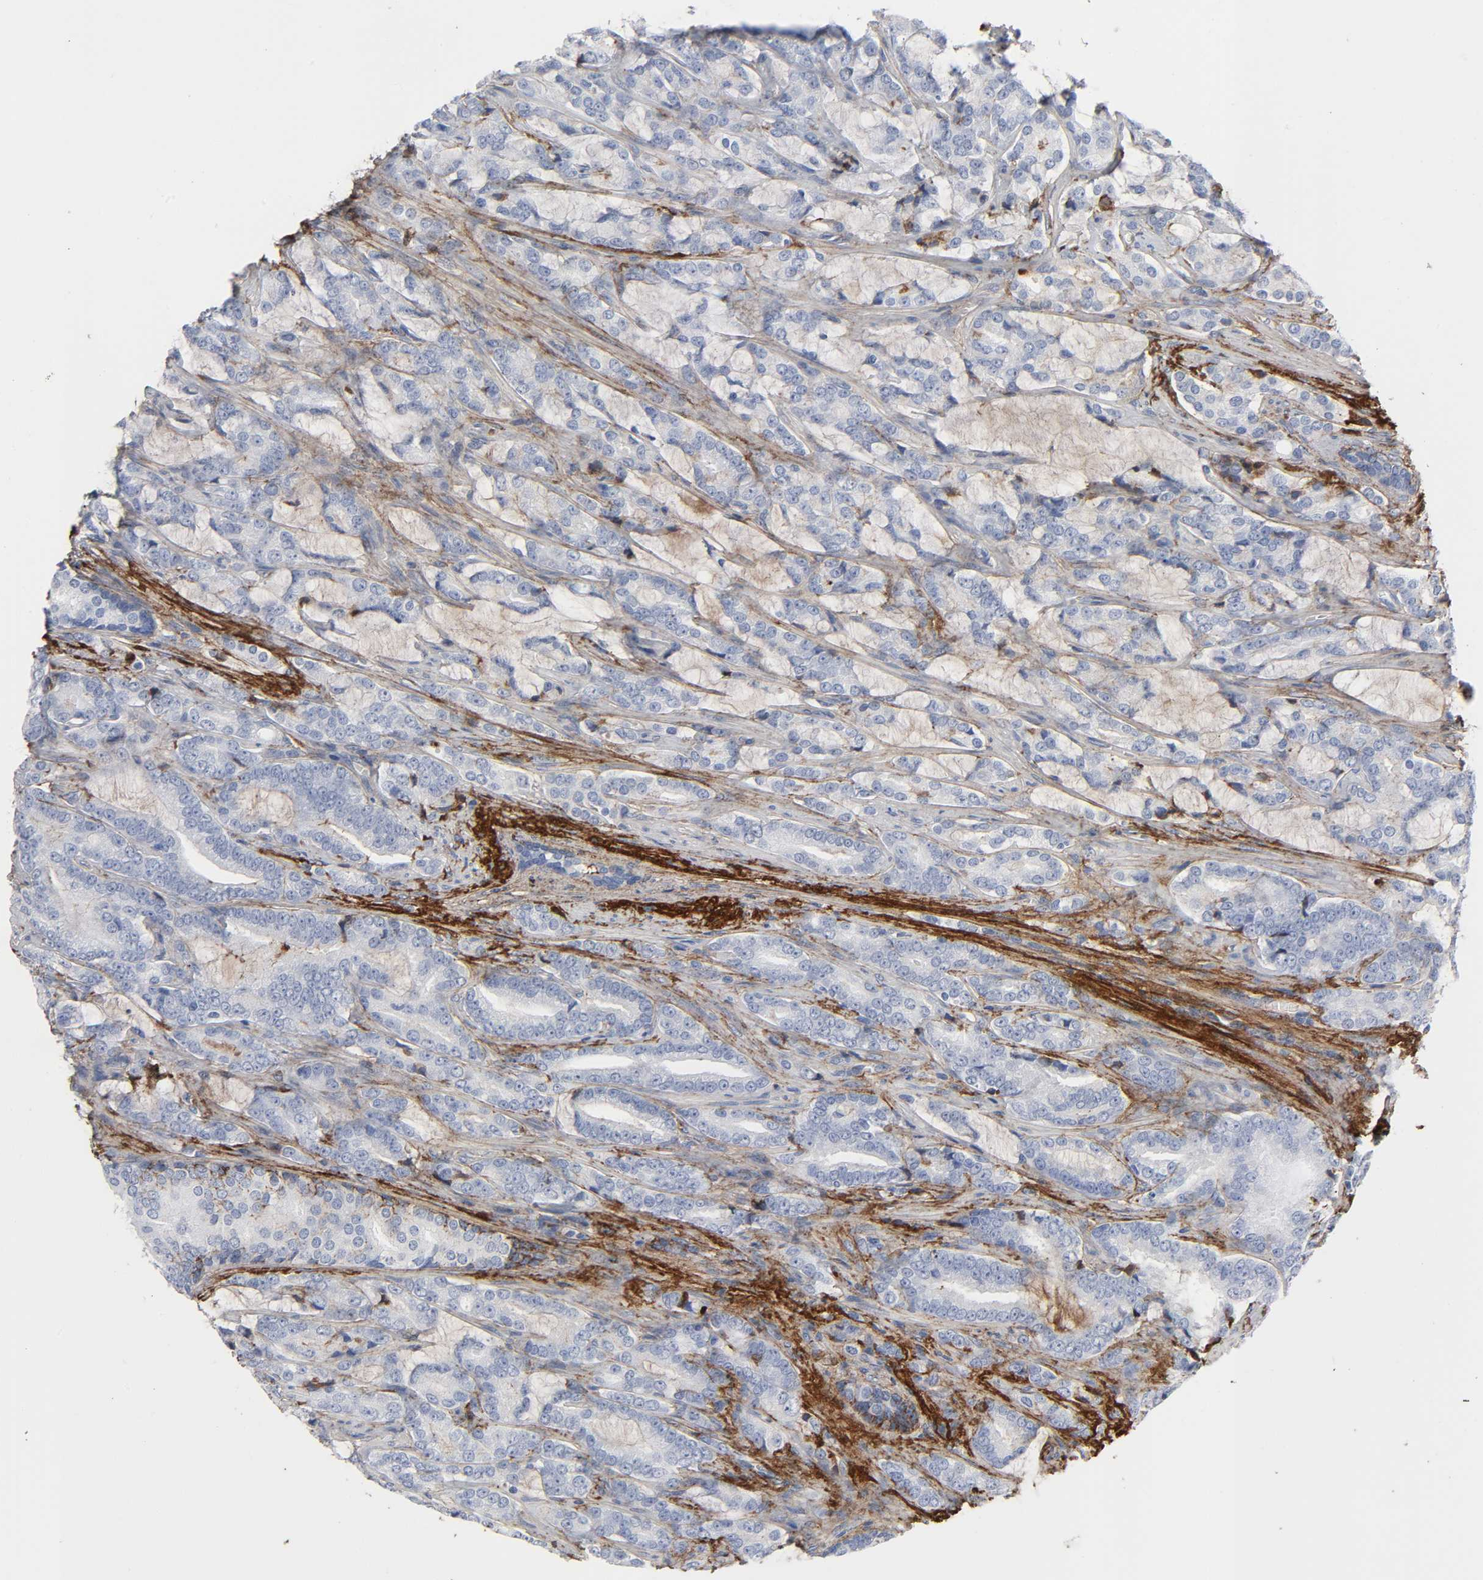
{"staining": {"intensity": "negative", "quantity": "none", "location": "none"}, "tissue": "prostate cancer", "cell_type": "Tumor cells", "image_type": "cancer", "snomed": [{"axis": "morphology", "description": "Adenocarcinoma, Low grade"}, {"axis": "topography", "description": "Prostate"}], "caption": "Tumor cells are negative for brown protein staining in prostate cancer. Brightfield microscopy of IHC stained with DAB (3,3'-diaminobenzidine) (brown) and hematoxylin (blue), captured at high magnification.", "gene": "FBLN1", "patient": {"sex": "male", "age": 58}}